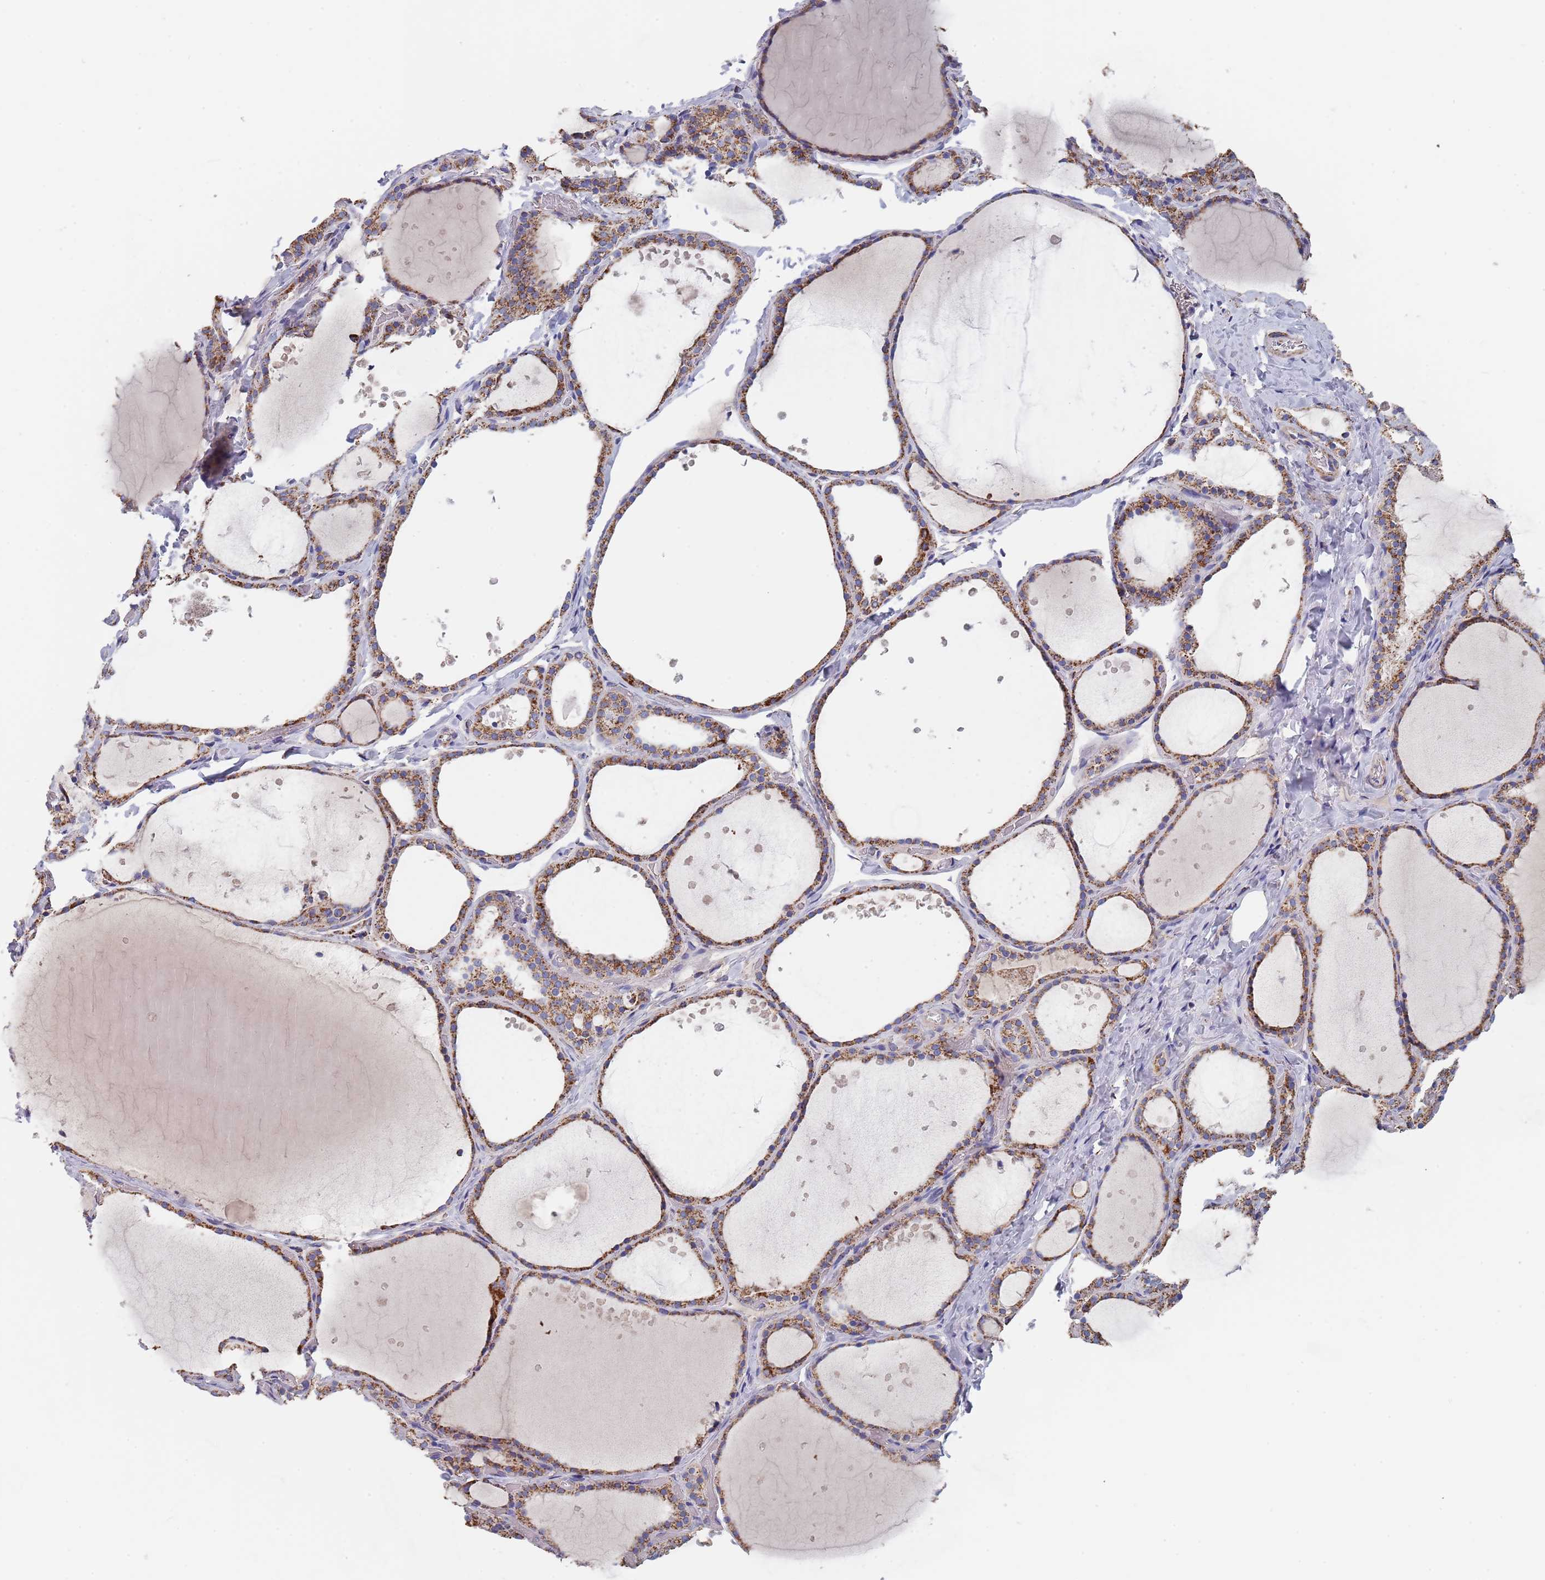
{"staining": {"intensity": "moderate", "quantity": ">75%", "location": "cytoplasmic/membranous"}, "tissue": "thyroid gland", "cell_type": "Glandular cells", "image_type": "normal", "snomed": [{"axis": "morphology", "description": "Normal tissue, NOS"}, {"axis": "topography", "description": "Thyroid gland"}], "caption": "DAB immunohistochemical staining of unremarkable thyroid gland shows moderate cytoplasmic/membranous protein staining in approximately >75% of glandular cells. The protein of interest is shown in brown color, while the nuclei are stained blue.", "gene": "PGP", "patient": {"sex": "female", "age": 44}}